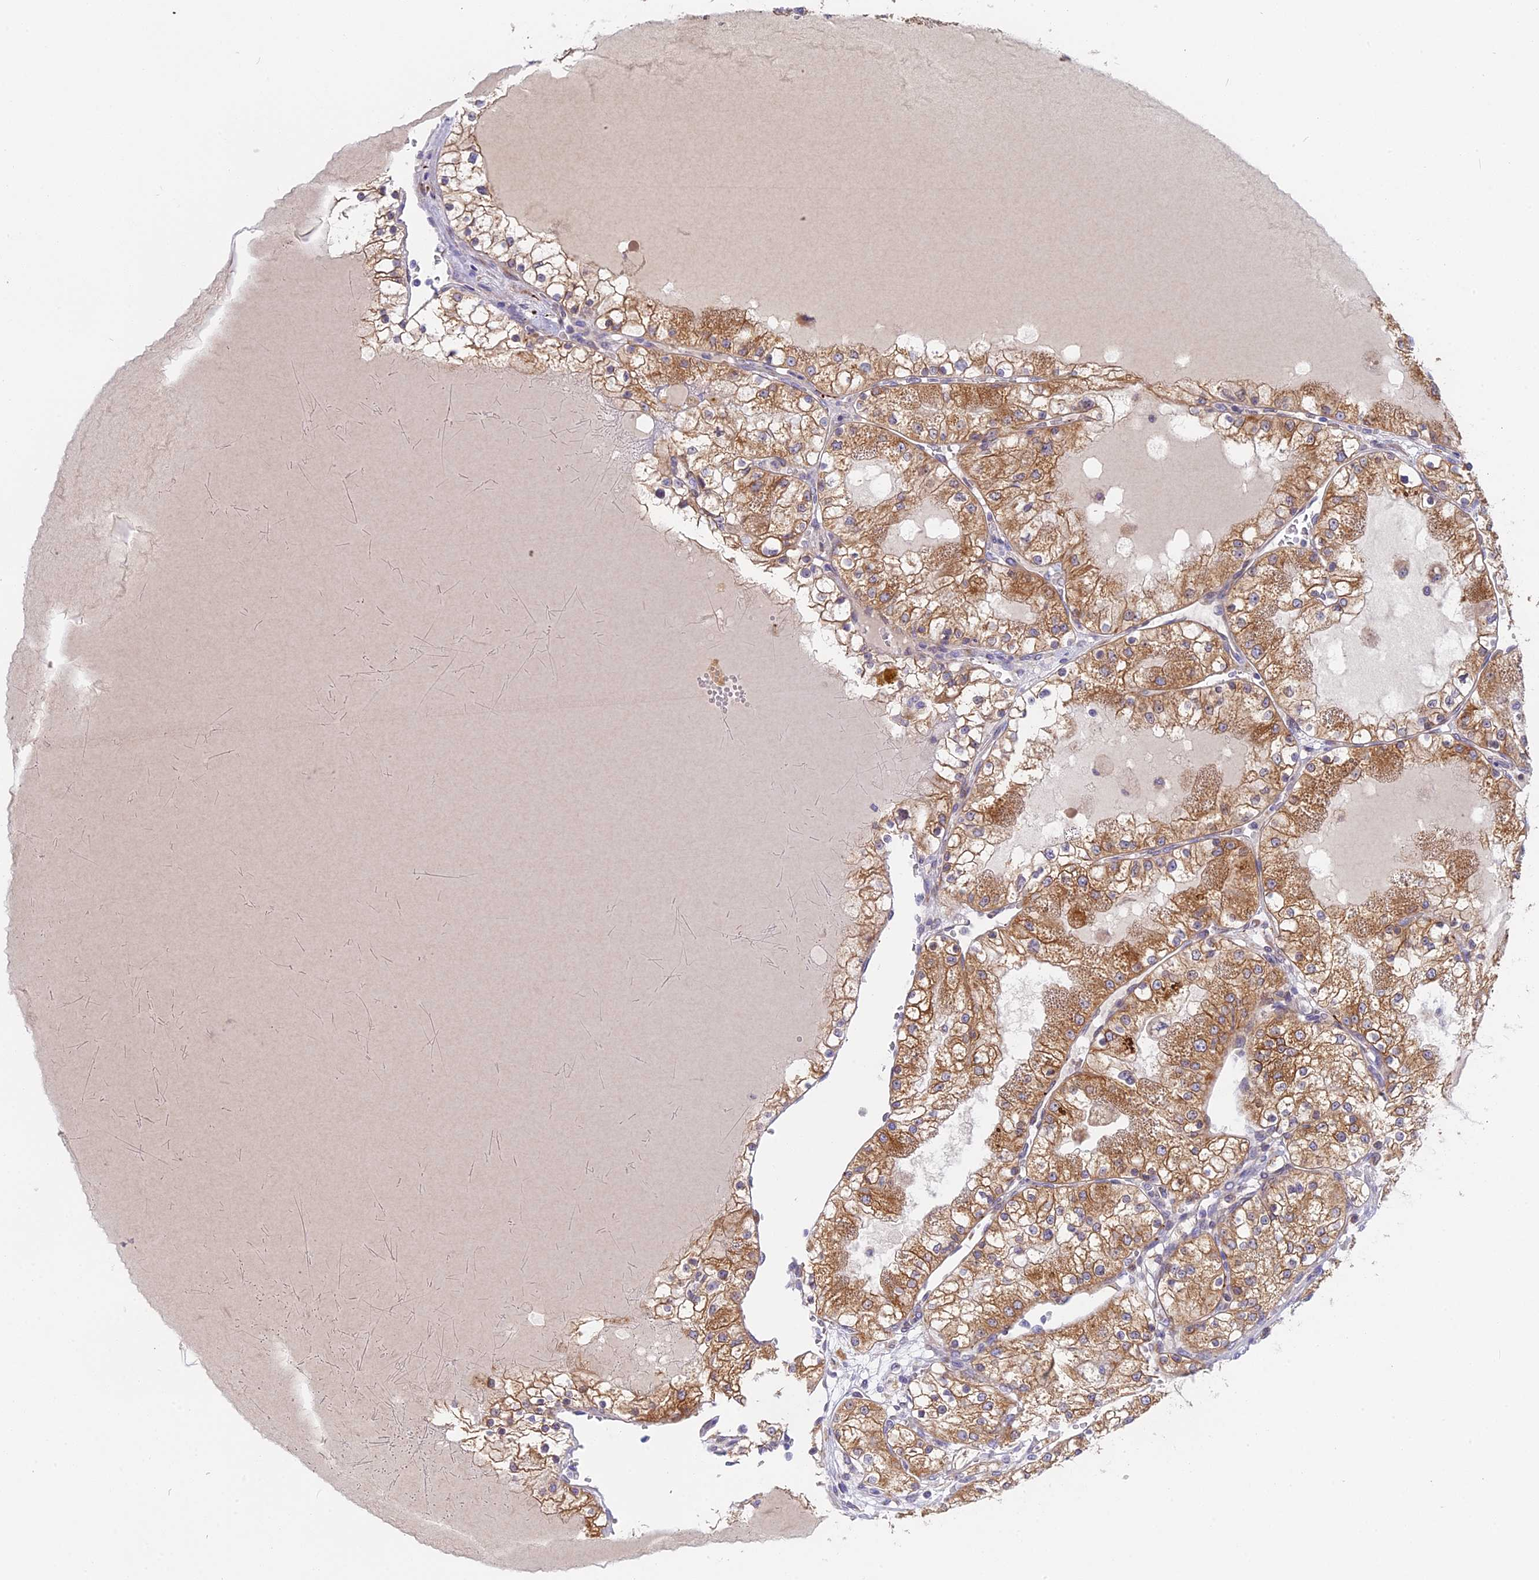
{"staining": {"intensity": "moderate", "quantity": "25%-75%", "location": "cytoplasmic/membranous"}, "tissue": "renal cancer", "cell_type": "Tumor cells", "image_type": "cancer", "snomed": [{"axis": "morphology", "description": "Normal tissue, NOS"}, {"axis": "morphology", "description": "Adenocarcinoma, NOS"}, {"axis": "topography", "description": "Kidney"}], "caption": "Human renal adenocarcinoma stained with a protein marker exhibits moderate staining in tumor cells.", "gene": "TLCD1", "patient": {"sex": "male", "age": 68}}